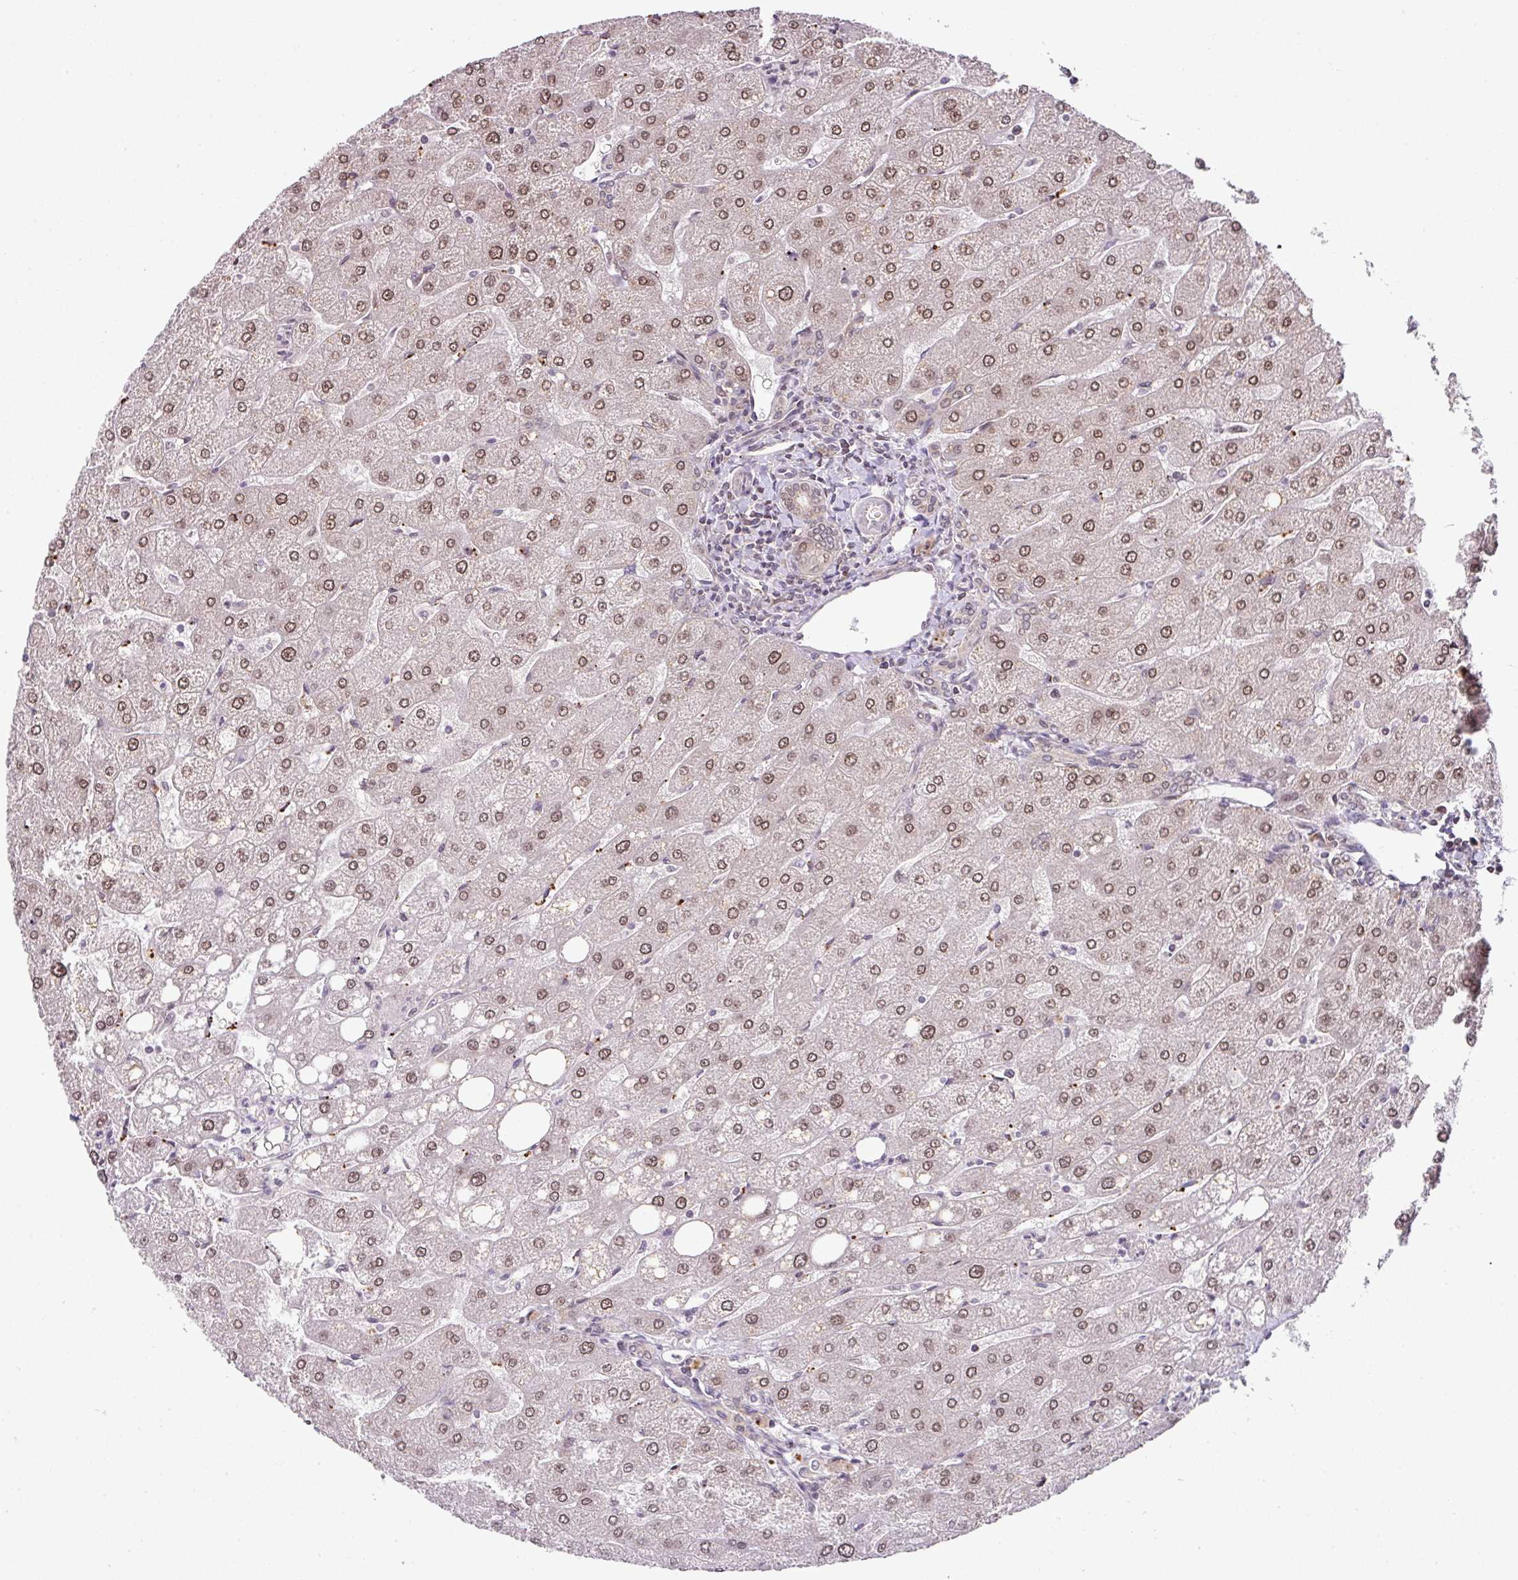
{"staining": {"intensity": "weak", "quantity": "25%-75%", "location": "cytoplasmic/membranous,nuclear"}, "tissue": "liver", "cell_type": "Cholangiocytes", "image_type": "normal", "snomed": [{"axis": "morphology", "description": "Normal tissue, NOS"}, {"axis": "topography", "description": "Liver"}], "caption": "Human liver stained for a protein (brown) exhibits weak cytoplasmic/membranous,nuclear positive staining in about 25%-75% of cholangiocytes.", "gene": "PLK1", "patient": {"sex": "male", "age": 67}}